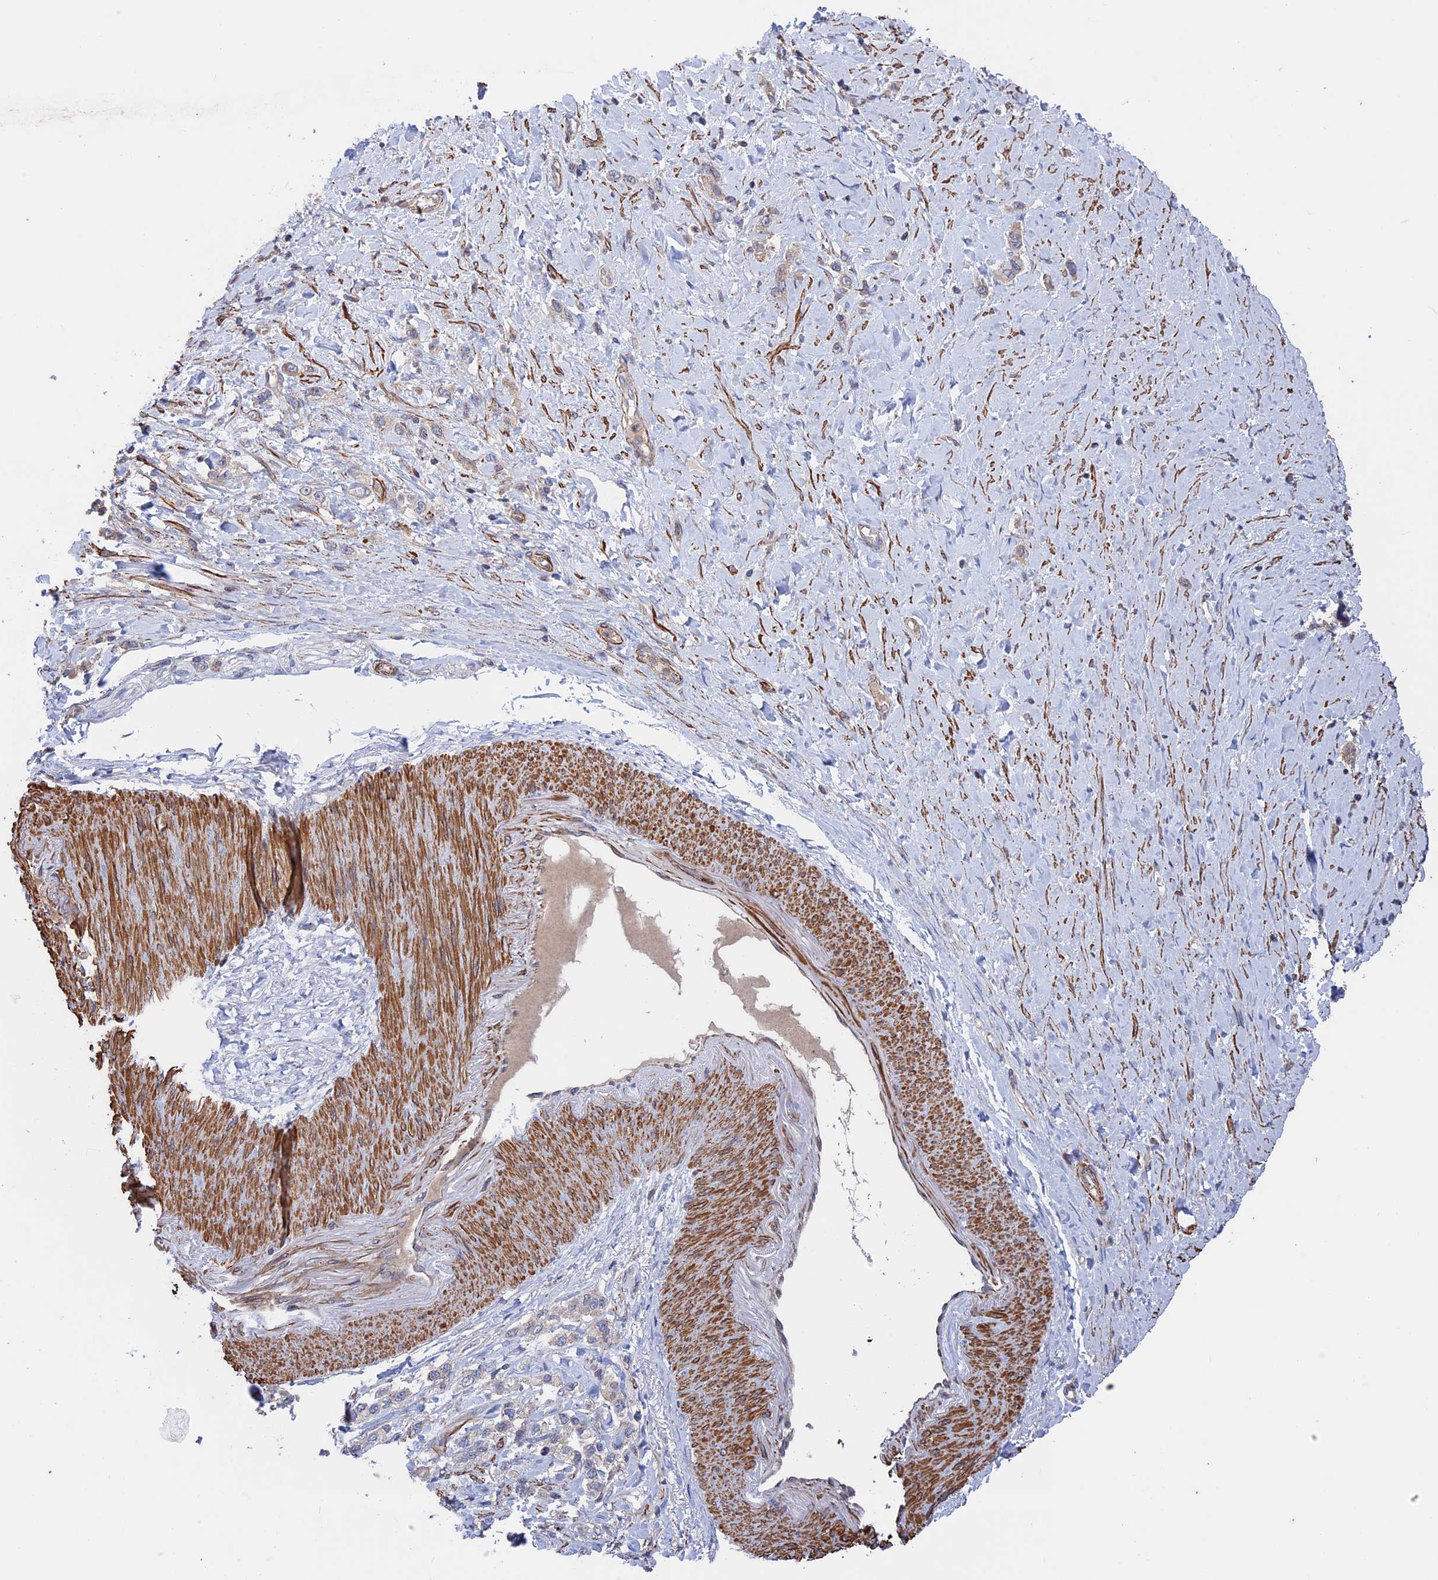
{"staining": {"intensity": "weak", "quantity": "<25%", "location": "cytoplasmic/membranous"}, "tissue": "stomach cancer", "cell_type": "Tumor cells", "image_type": "cancer", "snomed": [{"axis": "morphology", "description": "Adenocarcinoma, NOS"}, {"axis": "topography", "description": "Stomach"}], "caption": "A micrograph of human adenocarcinoma (stomach) is negative for staining in tumor cells.", "gene": "LYPD5", "patient": {"sex": "female", "age": 65}}